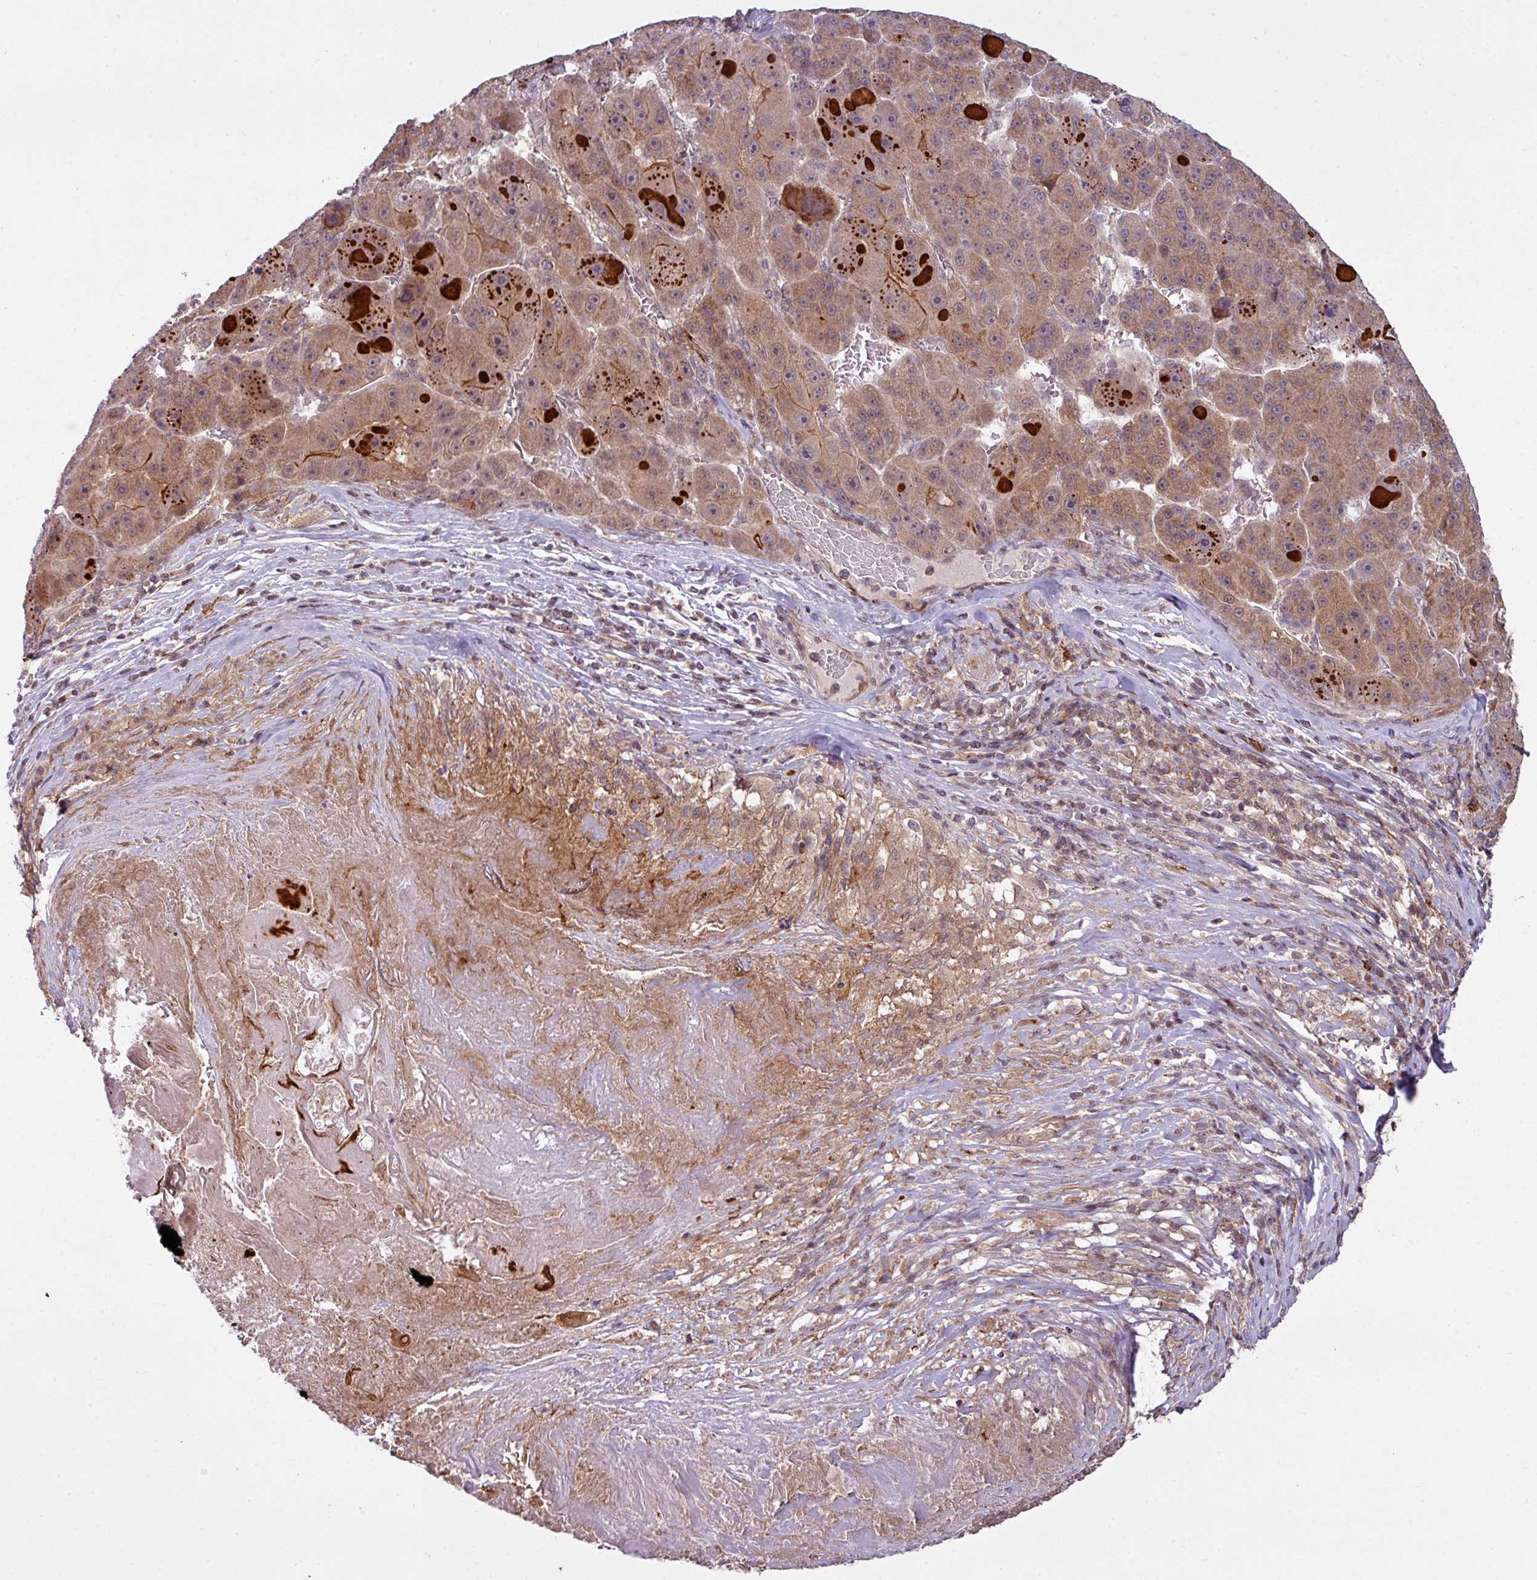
{"staining": {"intensity": "moderate", "quantity": ">75%", "location": "cytoplasmic/membranous"}, "tissue": "liver cancer", "cell_type": "Tumor cells", "image_type": "cancer", "snomed": [{"axis": "morphology", "description": "Carcinoma, Hepatocellular, NOS"}, {"axis": "topography", "description": "Liver"}], "caption": "Protein analysis of liver cancer (hepatocellular carcinoma) tissue demonstrates moderate cytoplasmic/membranous expression in approximately >75% of tumor cells. The protein of interest is shown in brown color, while the nuclei are stained blue.", "gene": "ZC2HC1C", "patient": {"sex": "male", "age": 76}}